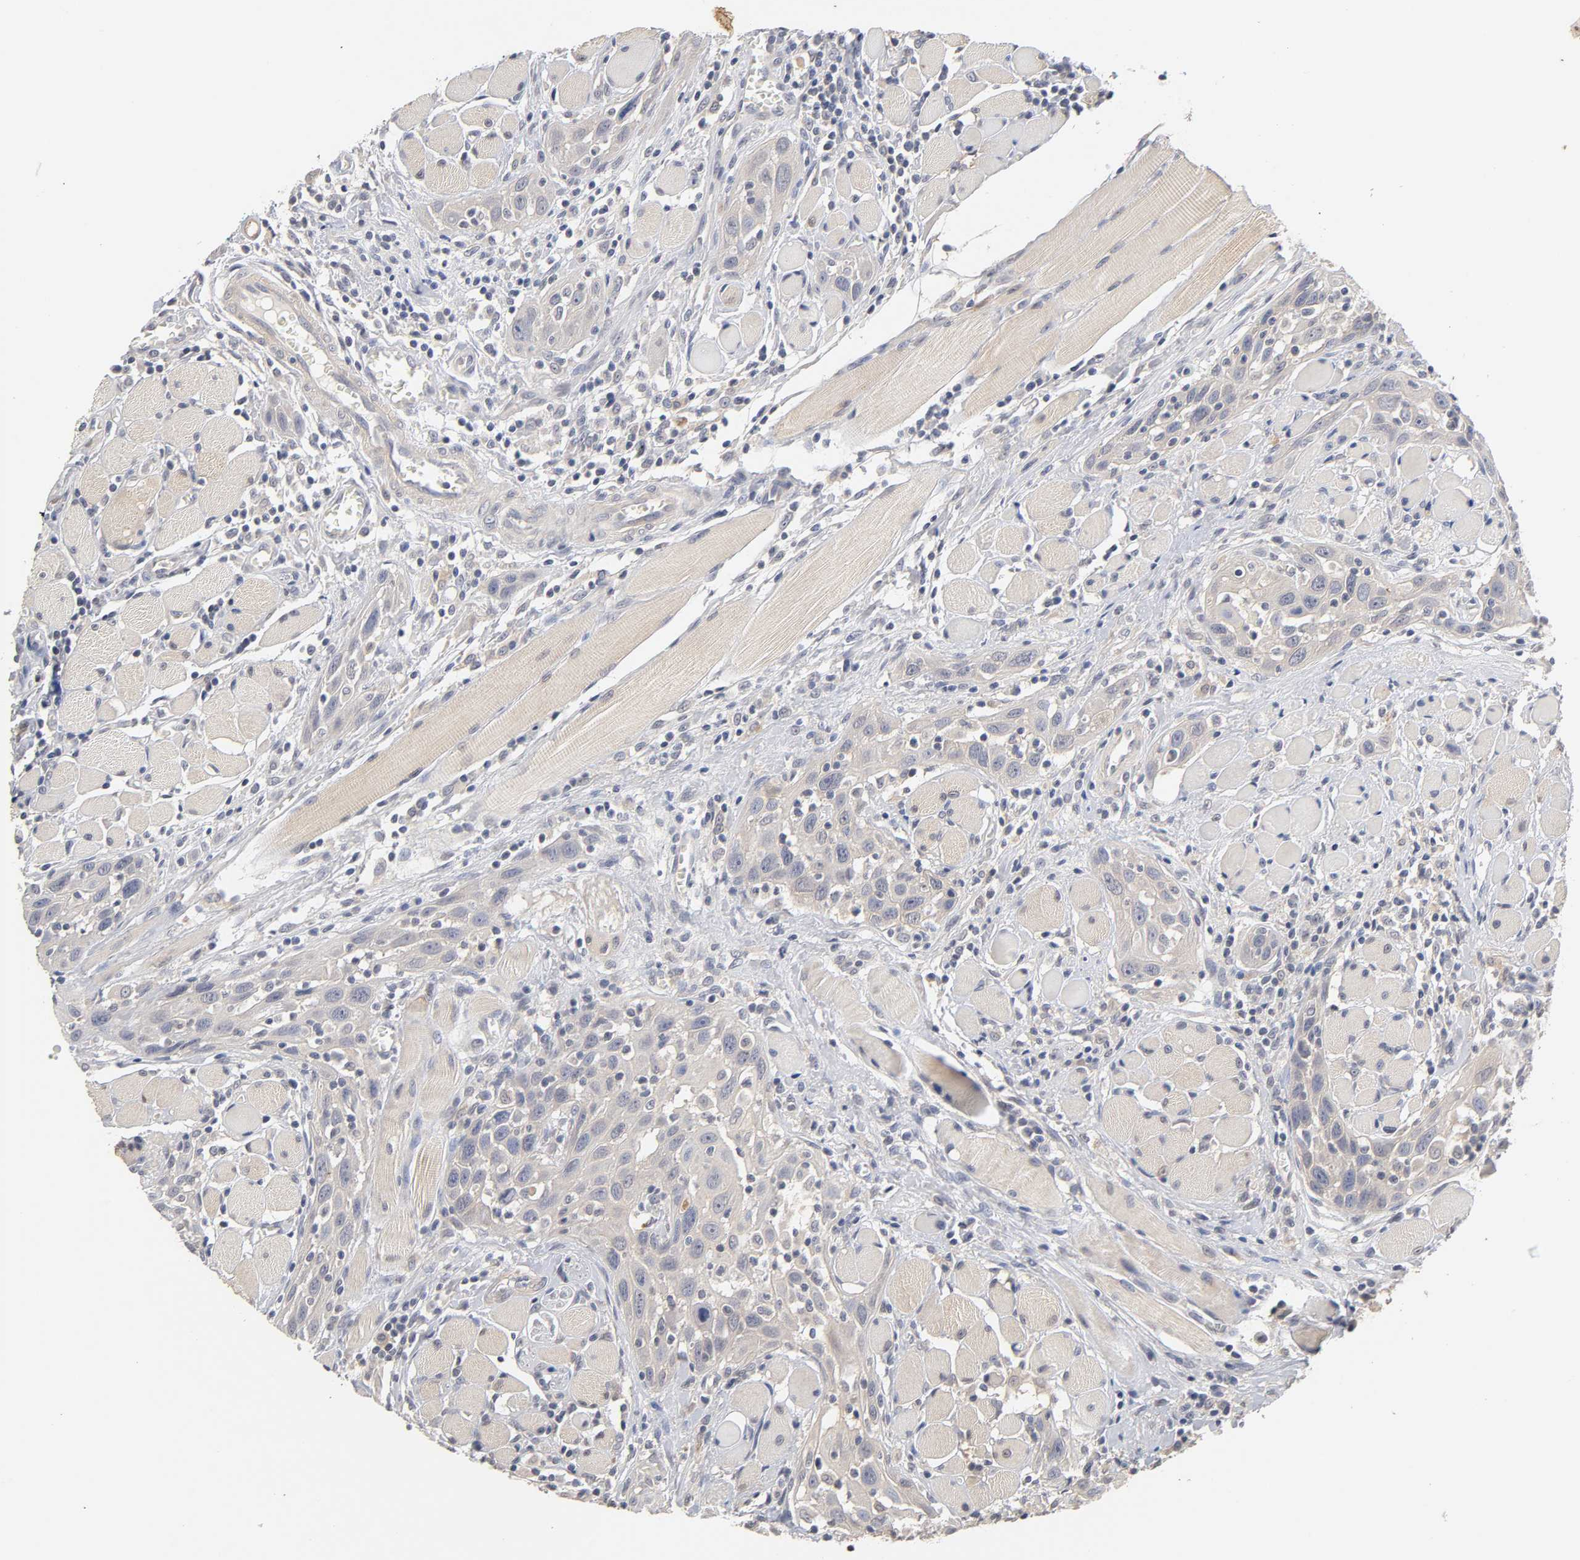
{"staining": {"intensity": "negative", "quantity": "none", "location": "none"}, "tissue": "head and neck cancer", "cell_type": "Tumor cells", "image_type": "cancer", "snomed": [{"axis": "morphology", "description": "Squamous cell carcinoma, NOS"}, {"axis": "topography", "description": "Oral tissue"}, {"axis": "topography", "description": "Head-Neck"}], "caption": "Head and neck squamous cell carcinoma stained for a protein using immunohistochemistry (IHC) displays no positivity tumor cells.", "gene": "CXADR", "patient": {"sex": "female", "age": 50}}